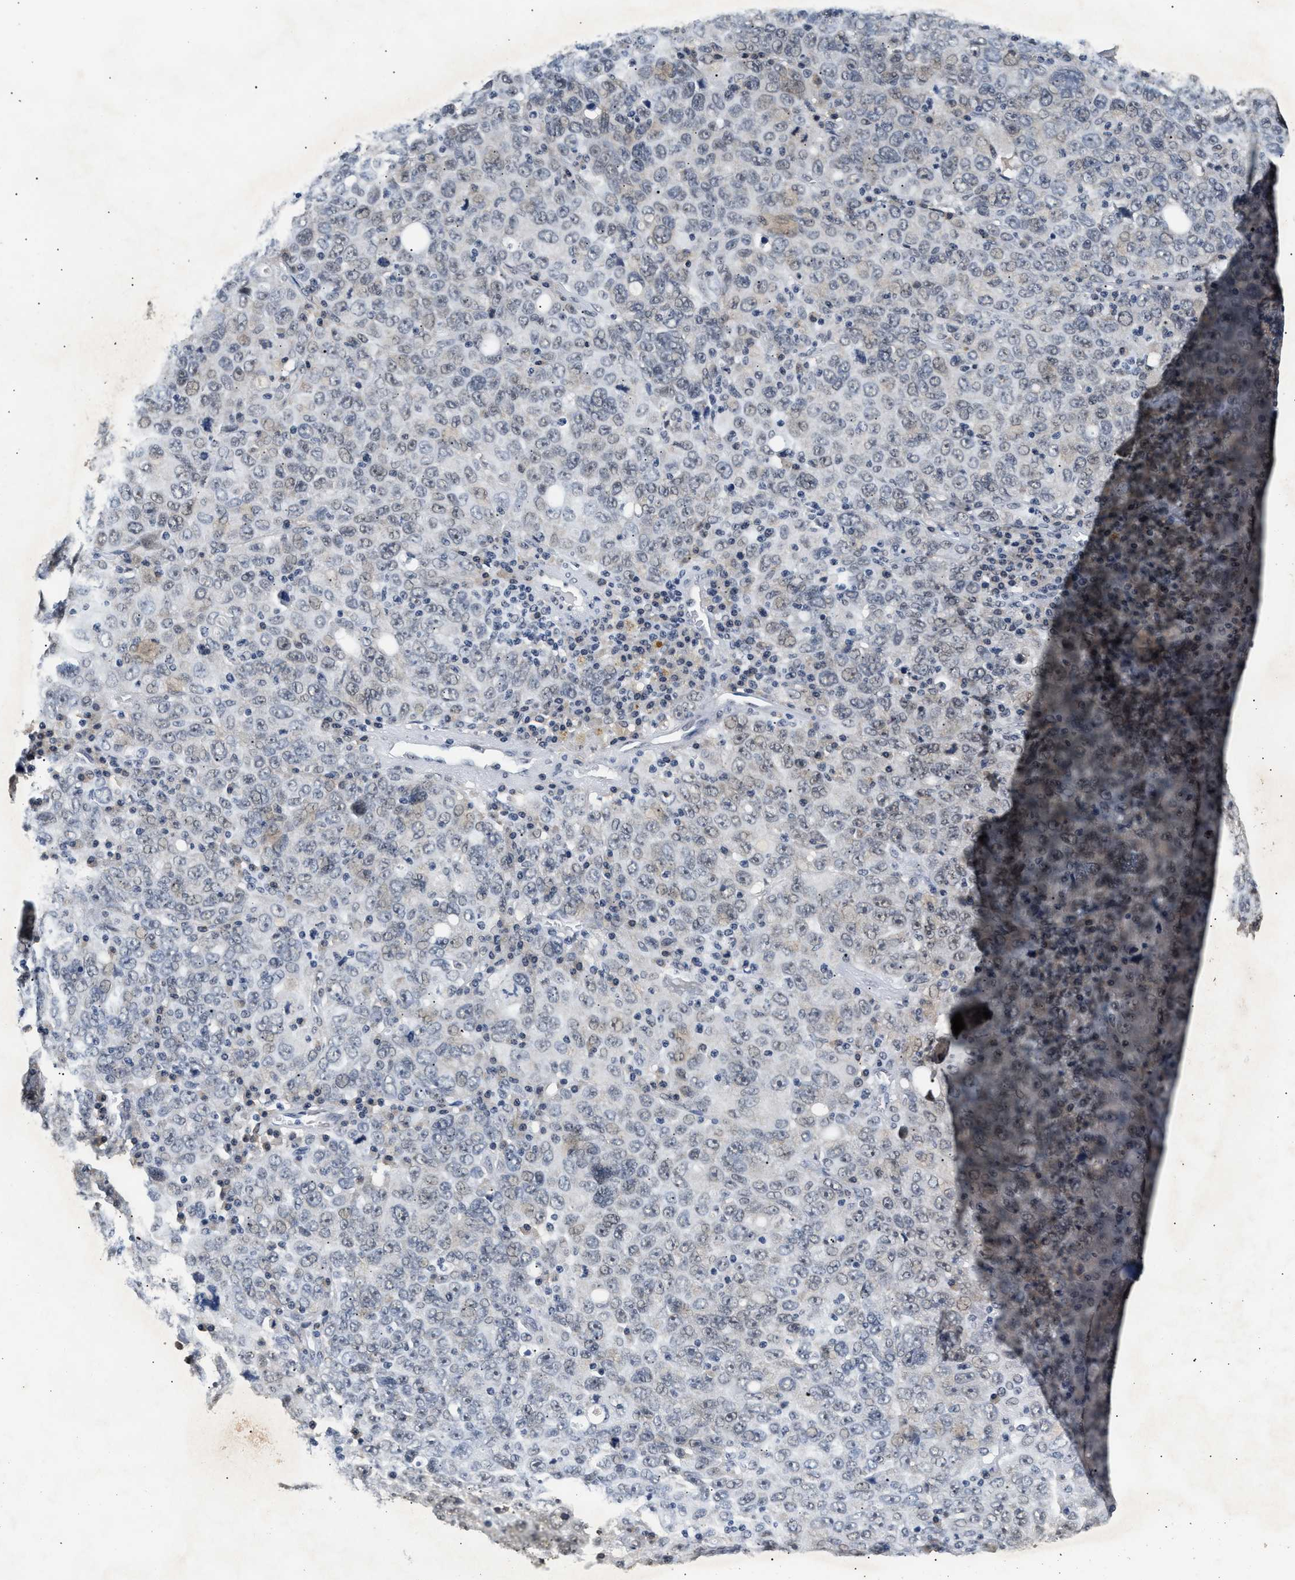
{"staining": {"intensity": "negative", "quantity": "none", "location": "none"}, "tissue": "ovarian cancer", "cell_type": "Tumor cells", "image_type": "cancer", "snomed": [{"axis": "morphology", "description": "Carcinoma, endometroid"}, {"axis": "topography", "description": "Ovary"}], "caption": "DAB (3,3'-diaminobenzidine) immunohistochemical staining of human endometroid carcinoma (ovarian) displays no significant staining in tumor cells. The staining is performed using DAB (3,3'-diaminobenzidine) brown chromogen with nuclei counter-stained in using hematoxylin.", "gene": "THOC1", "patient": {"sex": "female", "age": 62}}